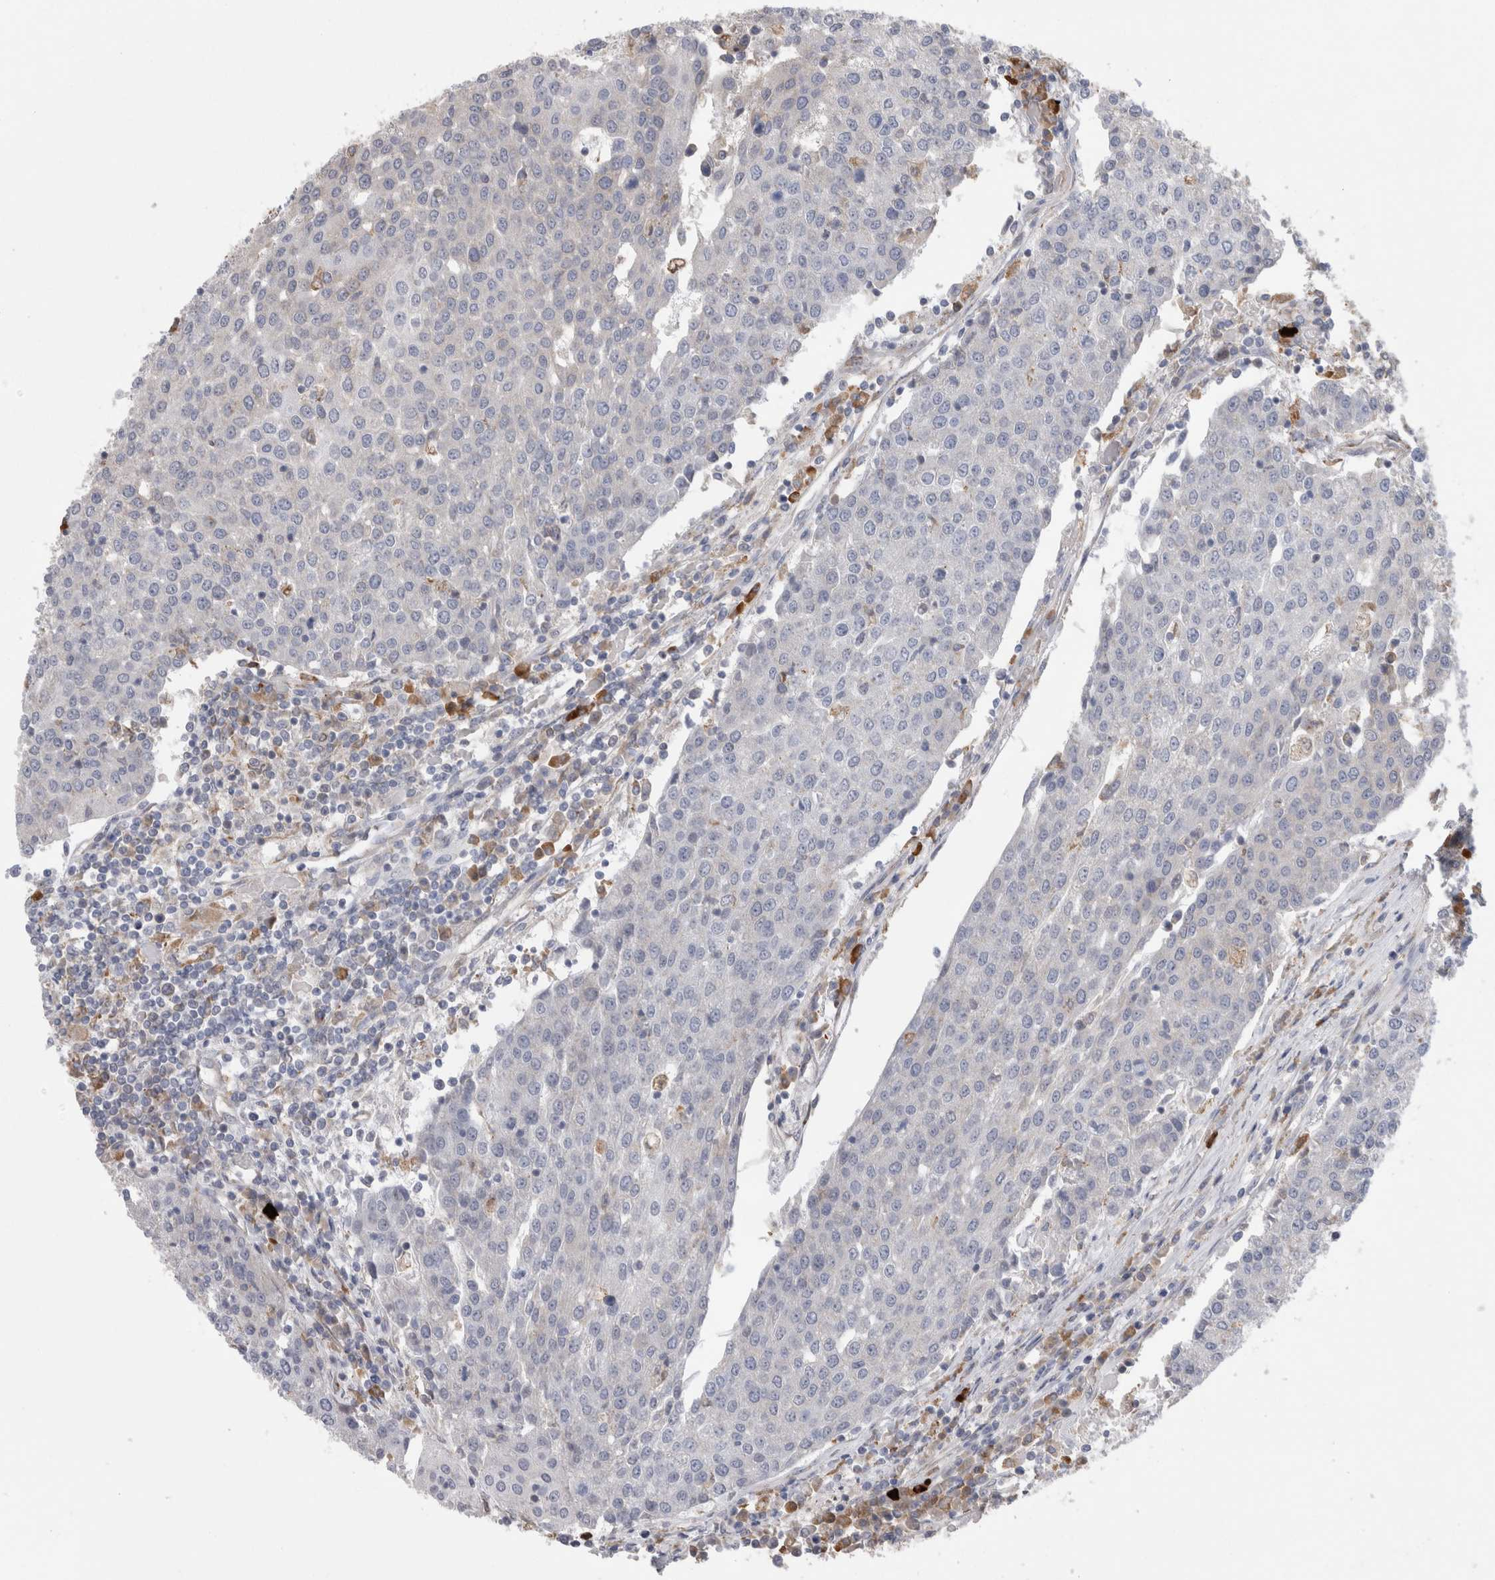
{"staining": {"intensity": "negative", "quantity": "none", "location": "none"}, "tissue": "urothelial cancer", "cell_type": "Tumor cells", "image_type": "cancer", "snomed": [{"axis": "morphology", "description": "Urothelial carcinoma, High grade"}, {"axis": "topography", "description": "Urinary bladder"}], "caption": "This is an immunohistochemistry image of human urothelial cancer. There is no expression in tumor cells.", "gene": "ZNF341", "patient": {"sex": "female", "age": 85}}